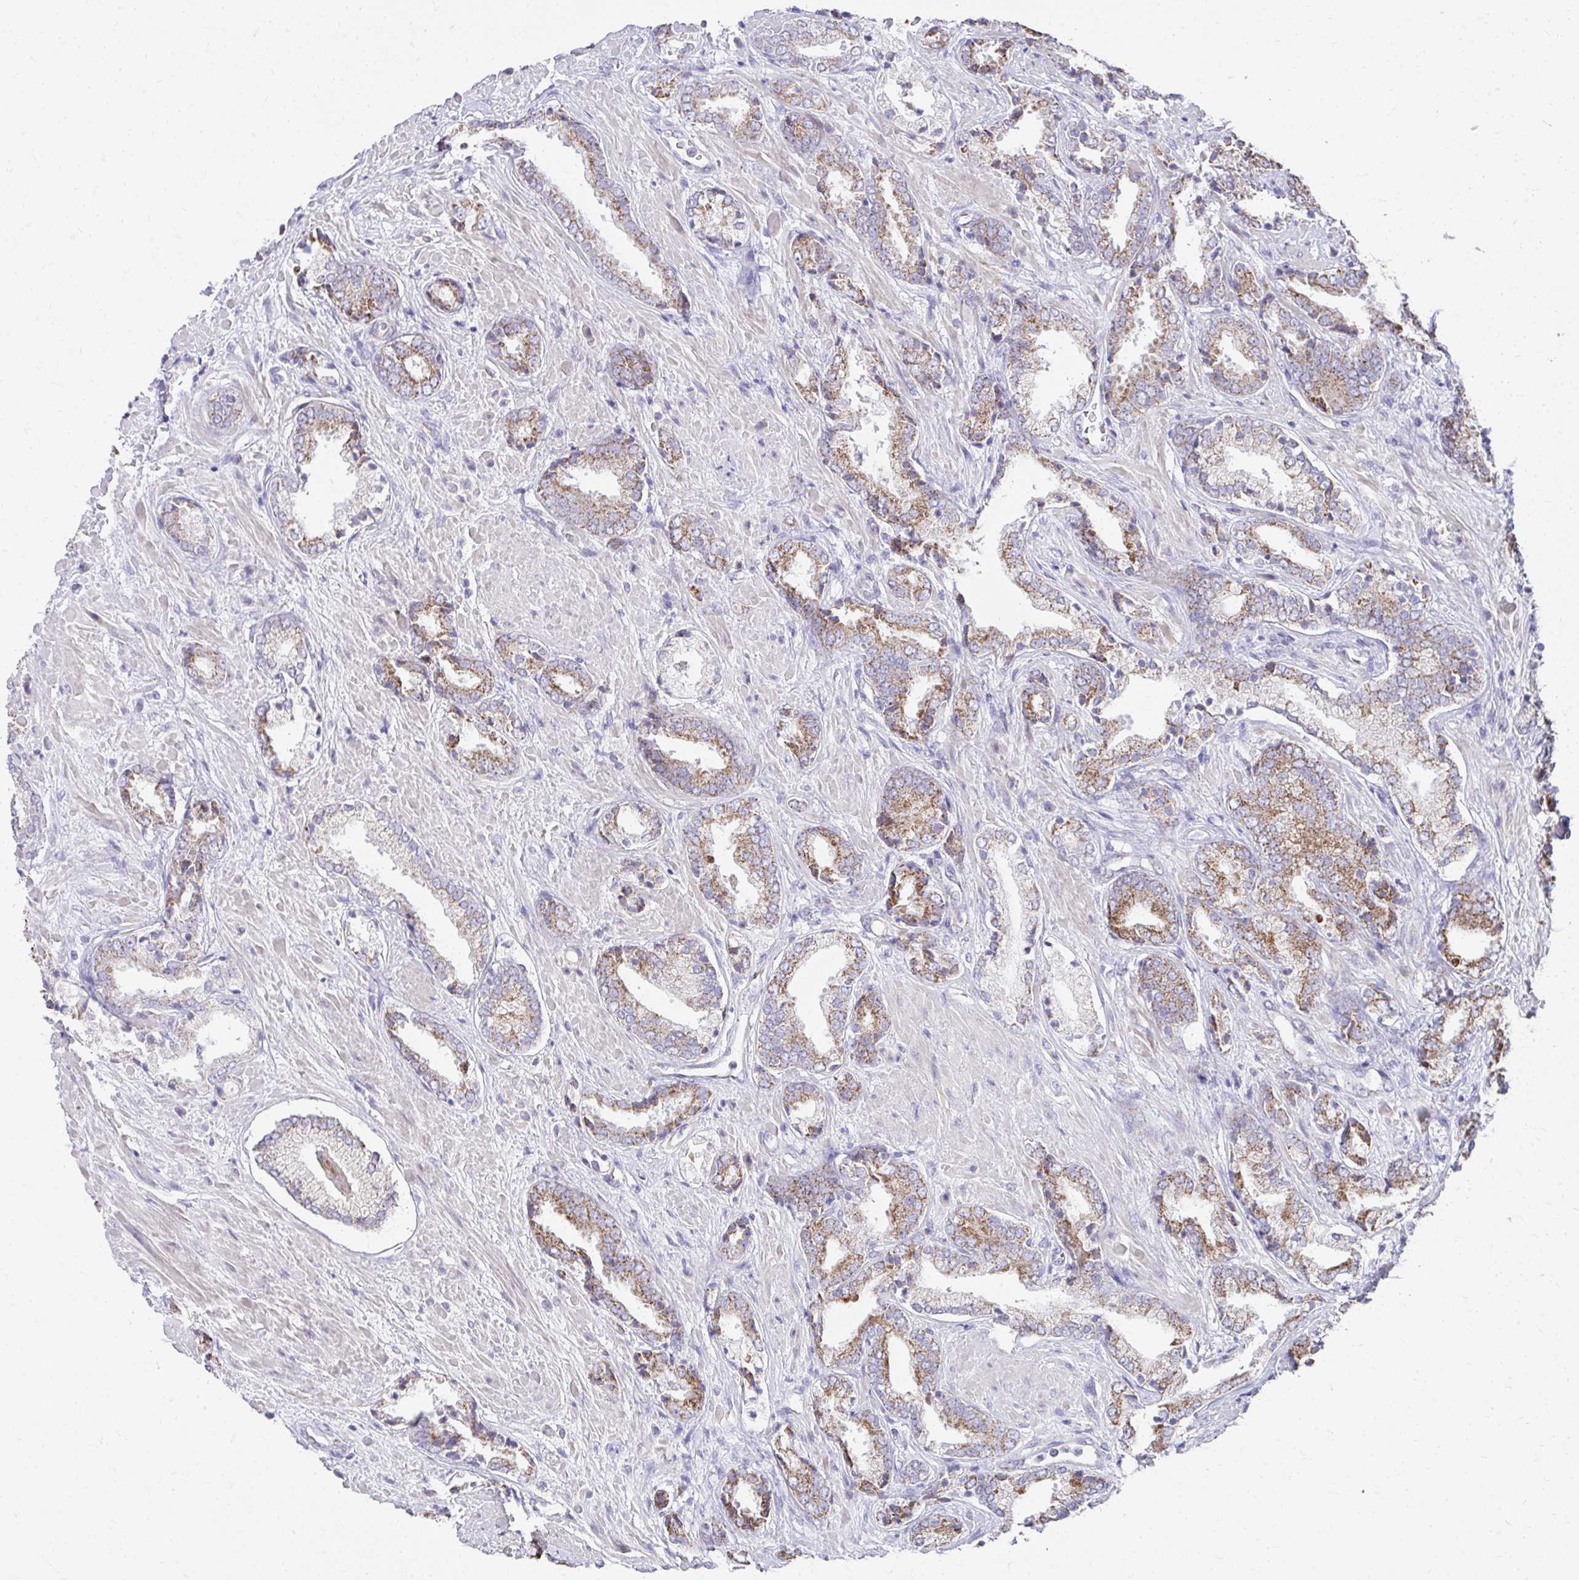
{"staining": {"intensity": "moderate", "quantity": ">75%", "location": "cytoplasmic/membranous"}, "tissue": "prostate cancer", "cell_type": "Tumor cells", "image_type": "cancer", "snomed": [{"axis": "morphology", "description": "Adenocarcinoma, High grade"}, {"axis": "topography", "description": "Prostate"}], "caption": "The micrograph demonstrates immunohistochemical staining of adenocarcinoma (high-grade) (prostate). There is moderate cytoplasmic/membranous expression is seen in approximately >75% of tumor cells.", "gene": "PRRG3", "patient": {"sex": "male", "age": 56}}